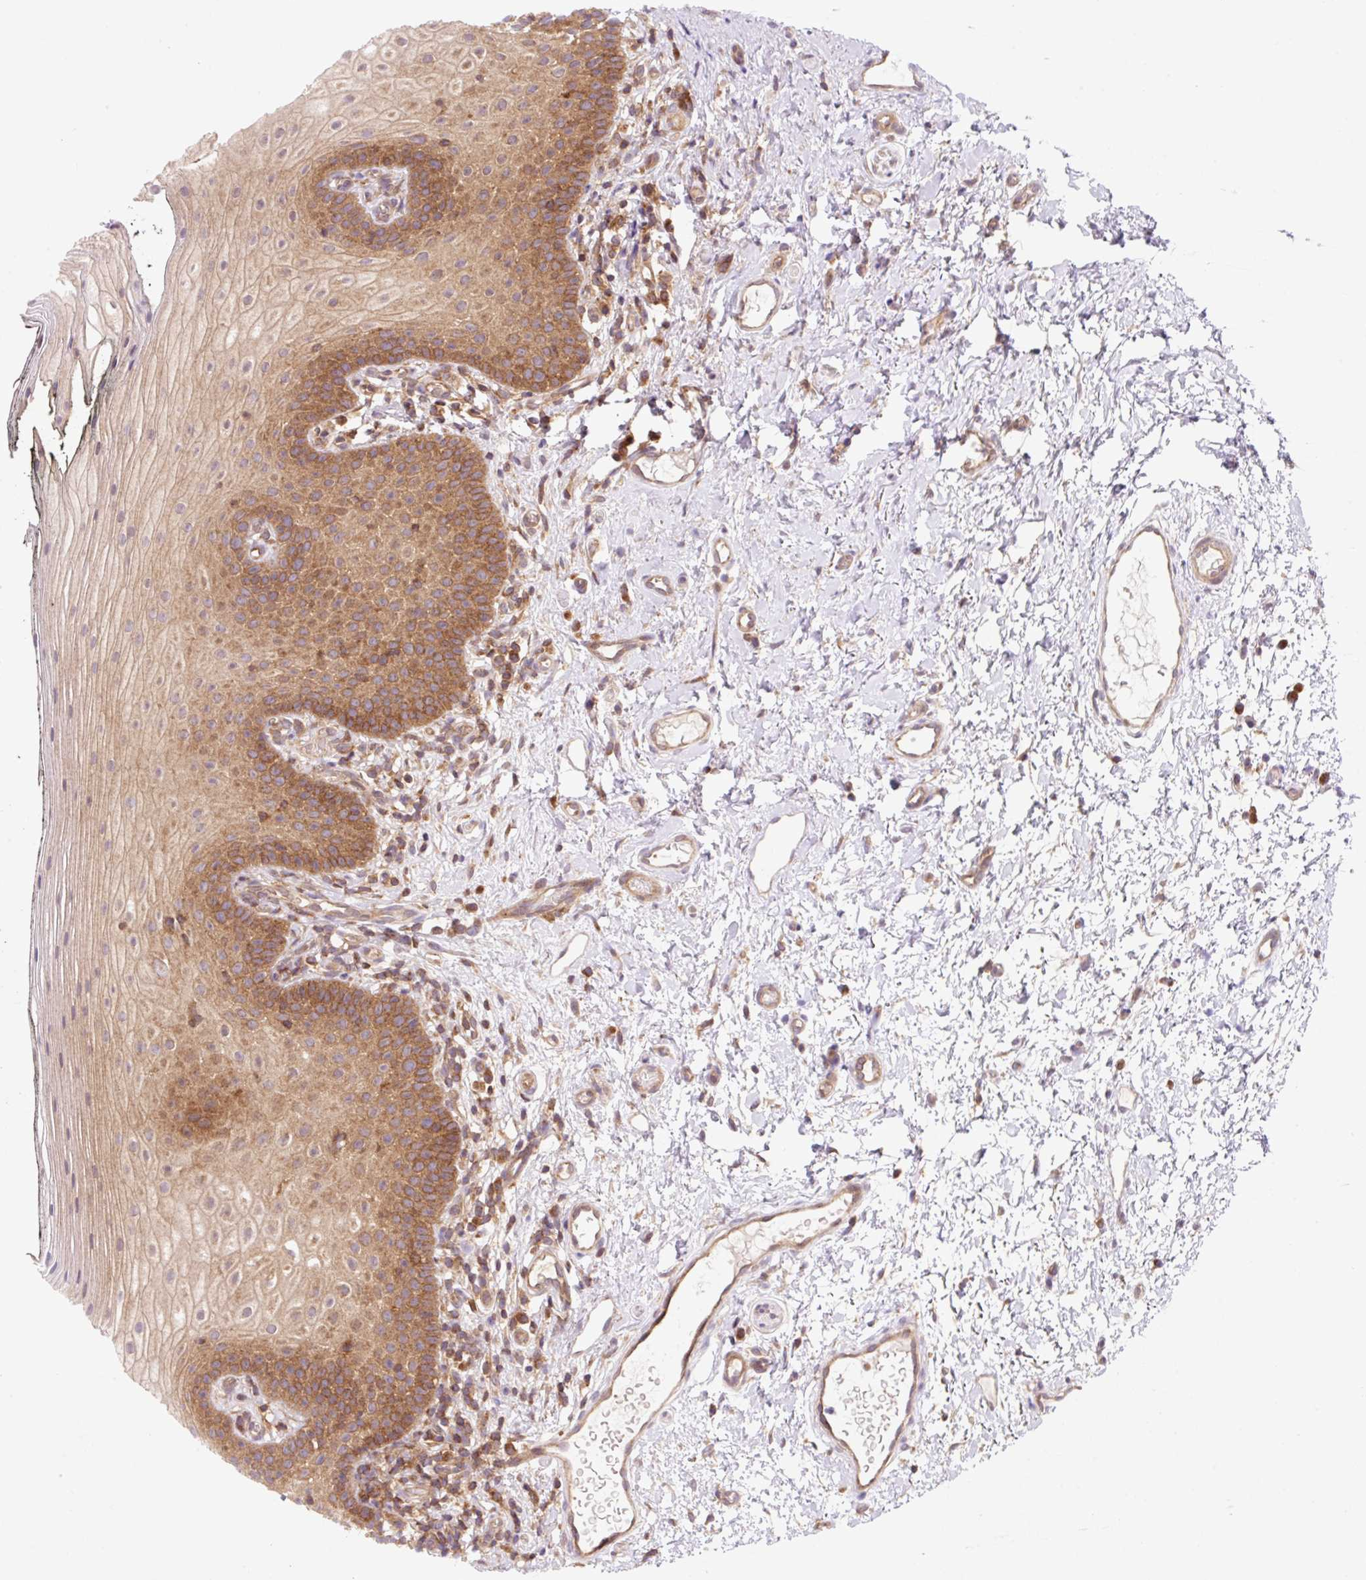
{"staining": {"intensity": "moderate", "quantity": ">75%", "location": "cytoplasmic/membranous"}, "tissue": "oral mucosa", "cell_type": "Squamous epithelial cells", "image_type": "normal", "snomed": [{"axis": "morphology", "description": "Normal tissue, NOS"}, {"axis": "topography", "description": "Oral tissue"}], "caption": "Human oral mucosa stained with a brown dye displays moderate cytoplasmic/membranous positive expression in about >75% of squamous epithelial cells.", "gene": "VPS4A", "patient": {"sex": "male", "age": 75}}